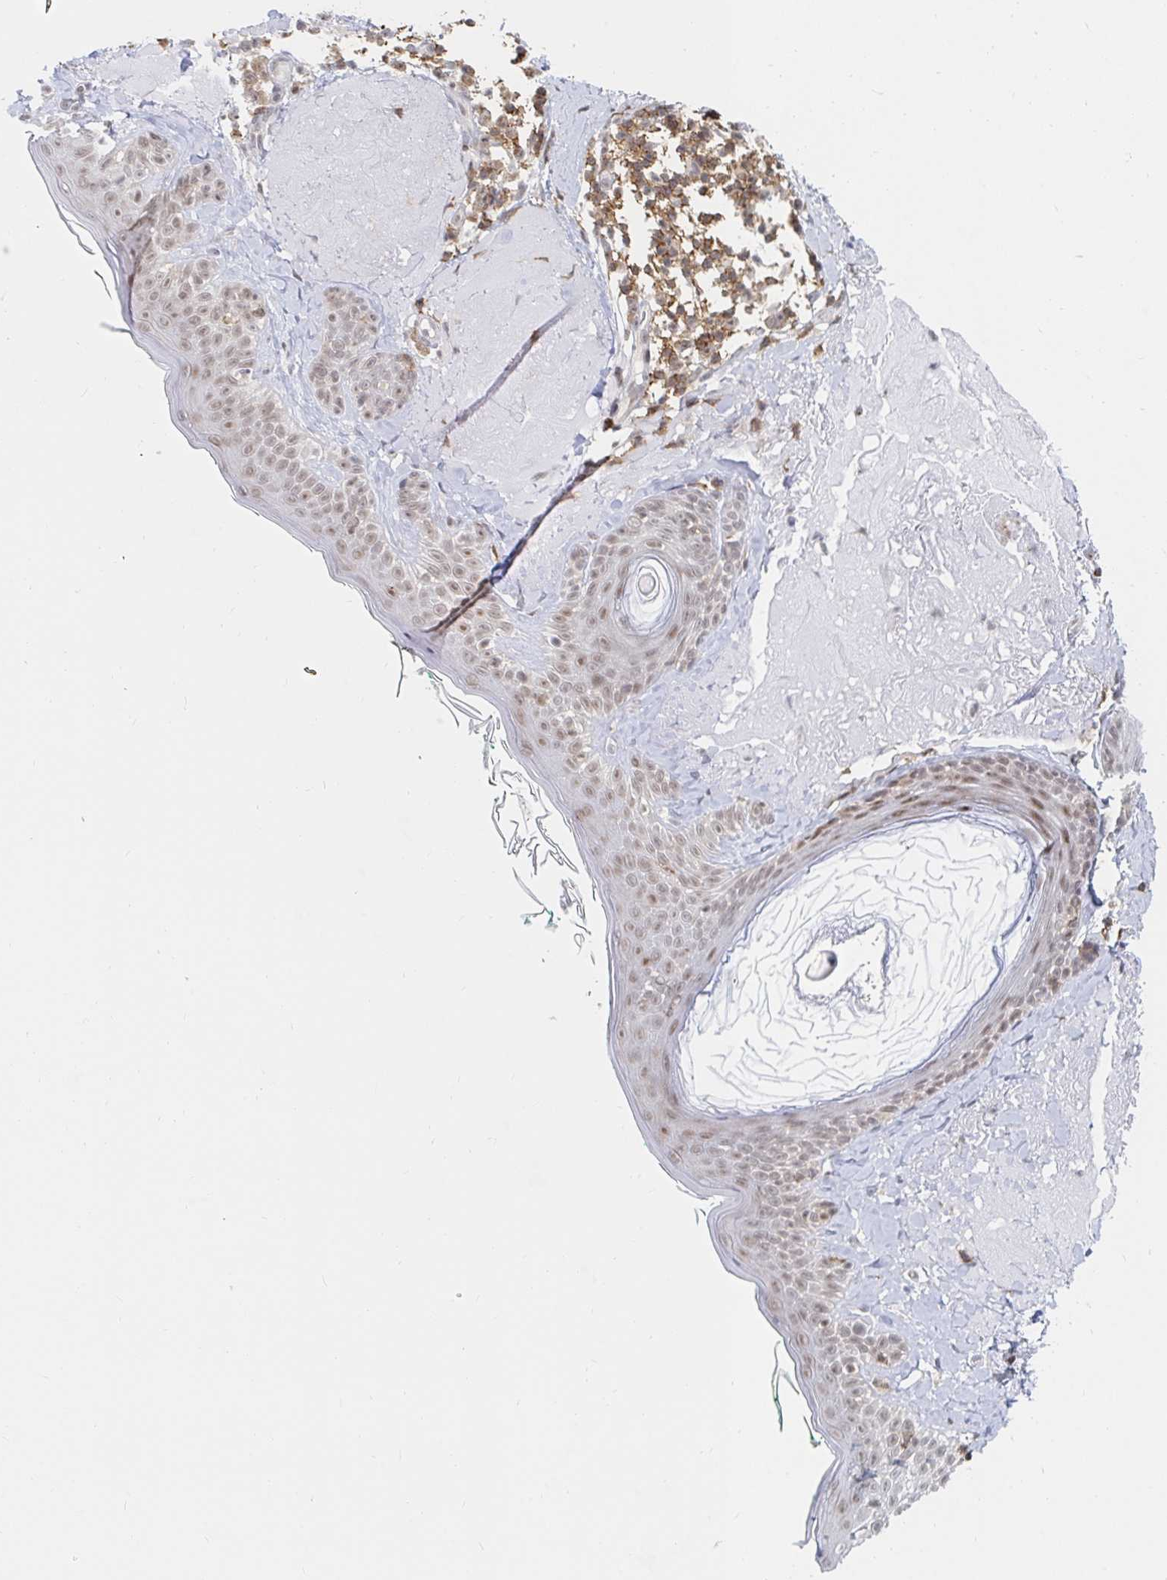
{"staining": {"intensity": "negative", "quantity": "none", "location": "none"}, "tissue": "skin", "cell_type": "Fibroblasts", "image_type": "normal", "snomed": [{"axis": "morphology", "description": "Normal tissue, NOS"}, {"axis": "topography", "description": "Skin"}], "caption": "A high-resolution histopathology image shows immunohistochemistry staining of benign skin, which shows no significant staining in fibroblasts. Nuclei are stained in blue.", "gene": "CHD2", "patient": {"sex": "male", "age": 73}}